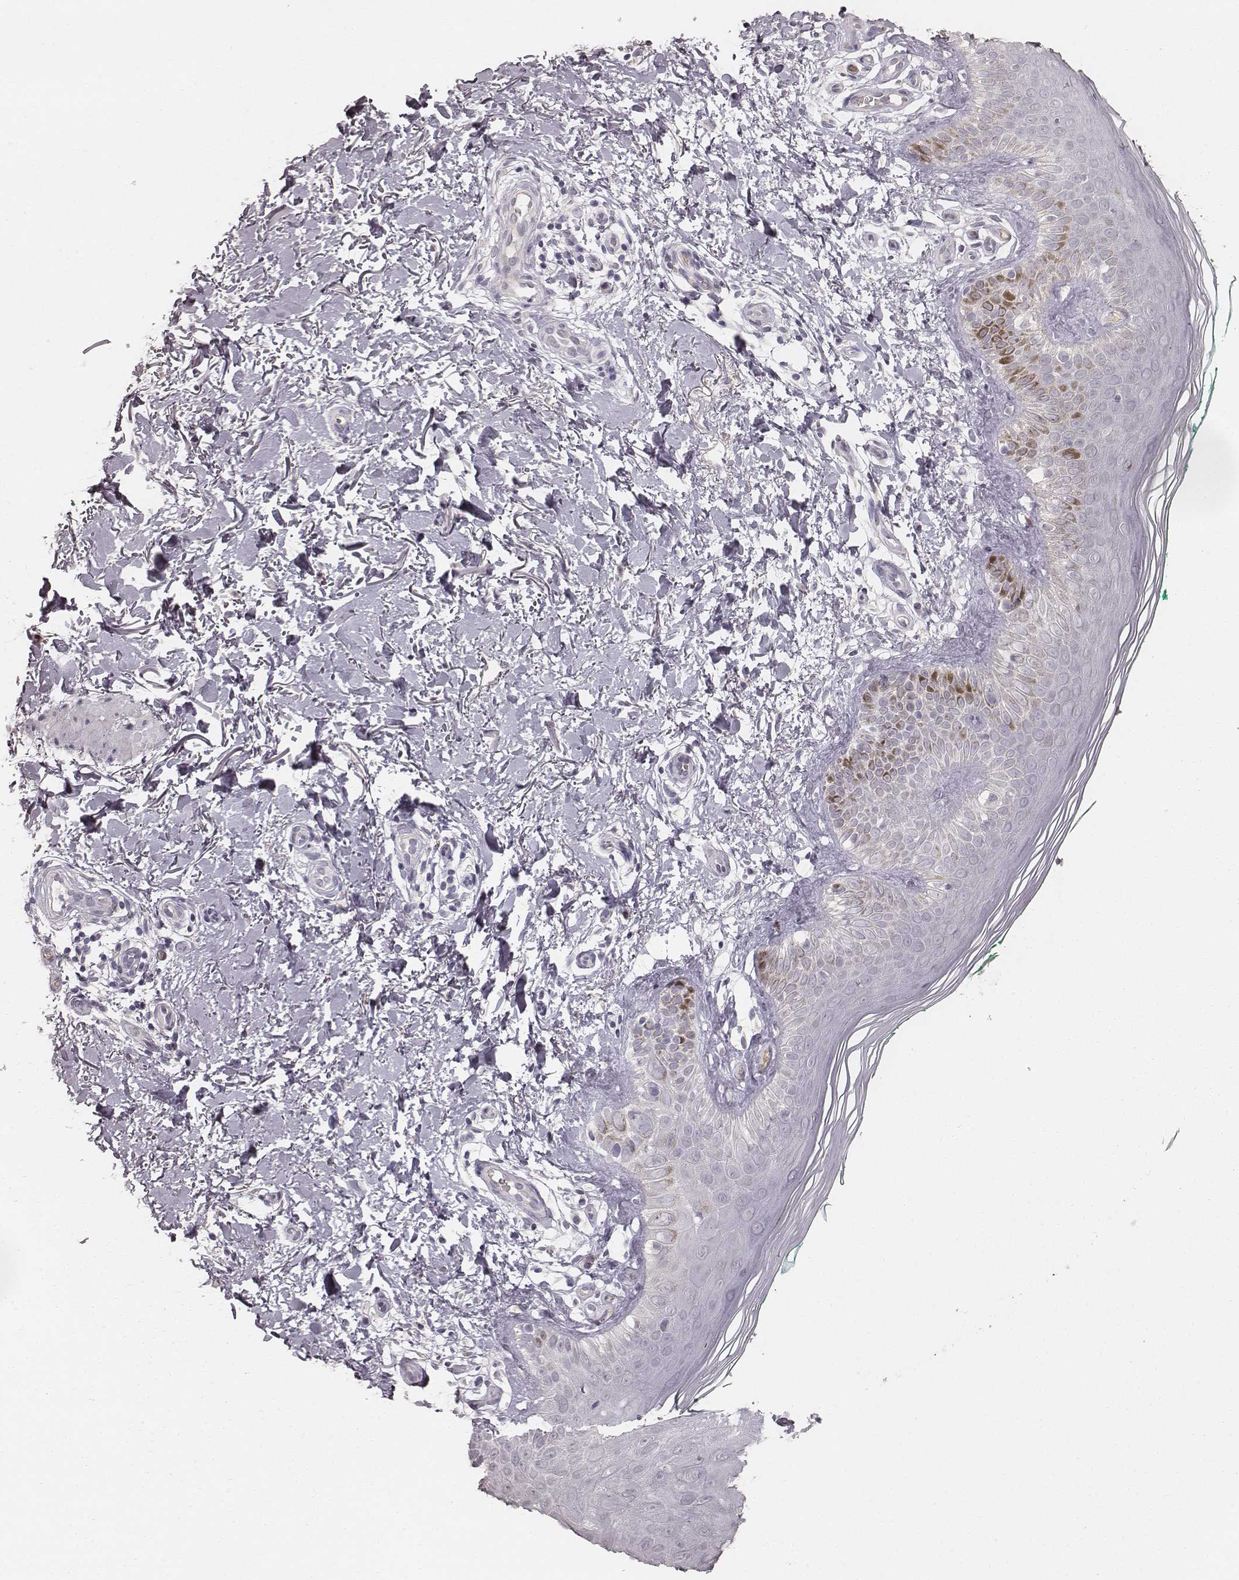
{"staining": {"intensity": "negative", "quantity": "none", "location": "none"}, "tissue": "skin", "cell_type": "Fibroblasts", "image_type": "normal", "snomed": [{"axis": "morphology", "description": "Normal tissue, NOS"}, {"axis": "morphology", "description": "Inflammation, NOS"}, {"axis": "morphology", "description": "Fibrosis, NOS"}, {"axis": "topography", "description": "Skin"}], "caption": "Immunohistochemistry (IHC) of benign skin demonstrates no staining in fibroblasts. (DAB (3,3'-diaminobenzidine) immunohistochemistry (IHC), high magnification).", "gene": "LY6K", "patient": {"sex": "male", "age": 71}}